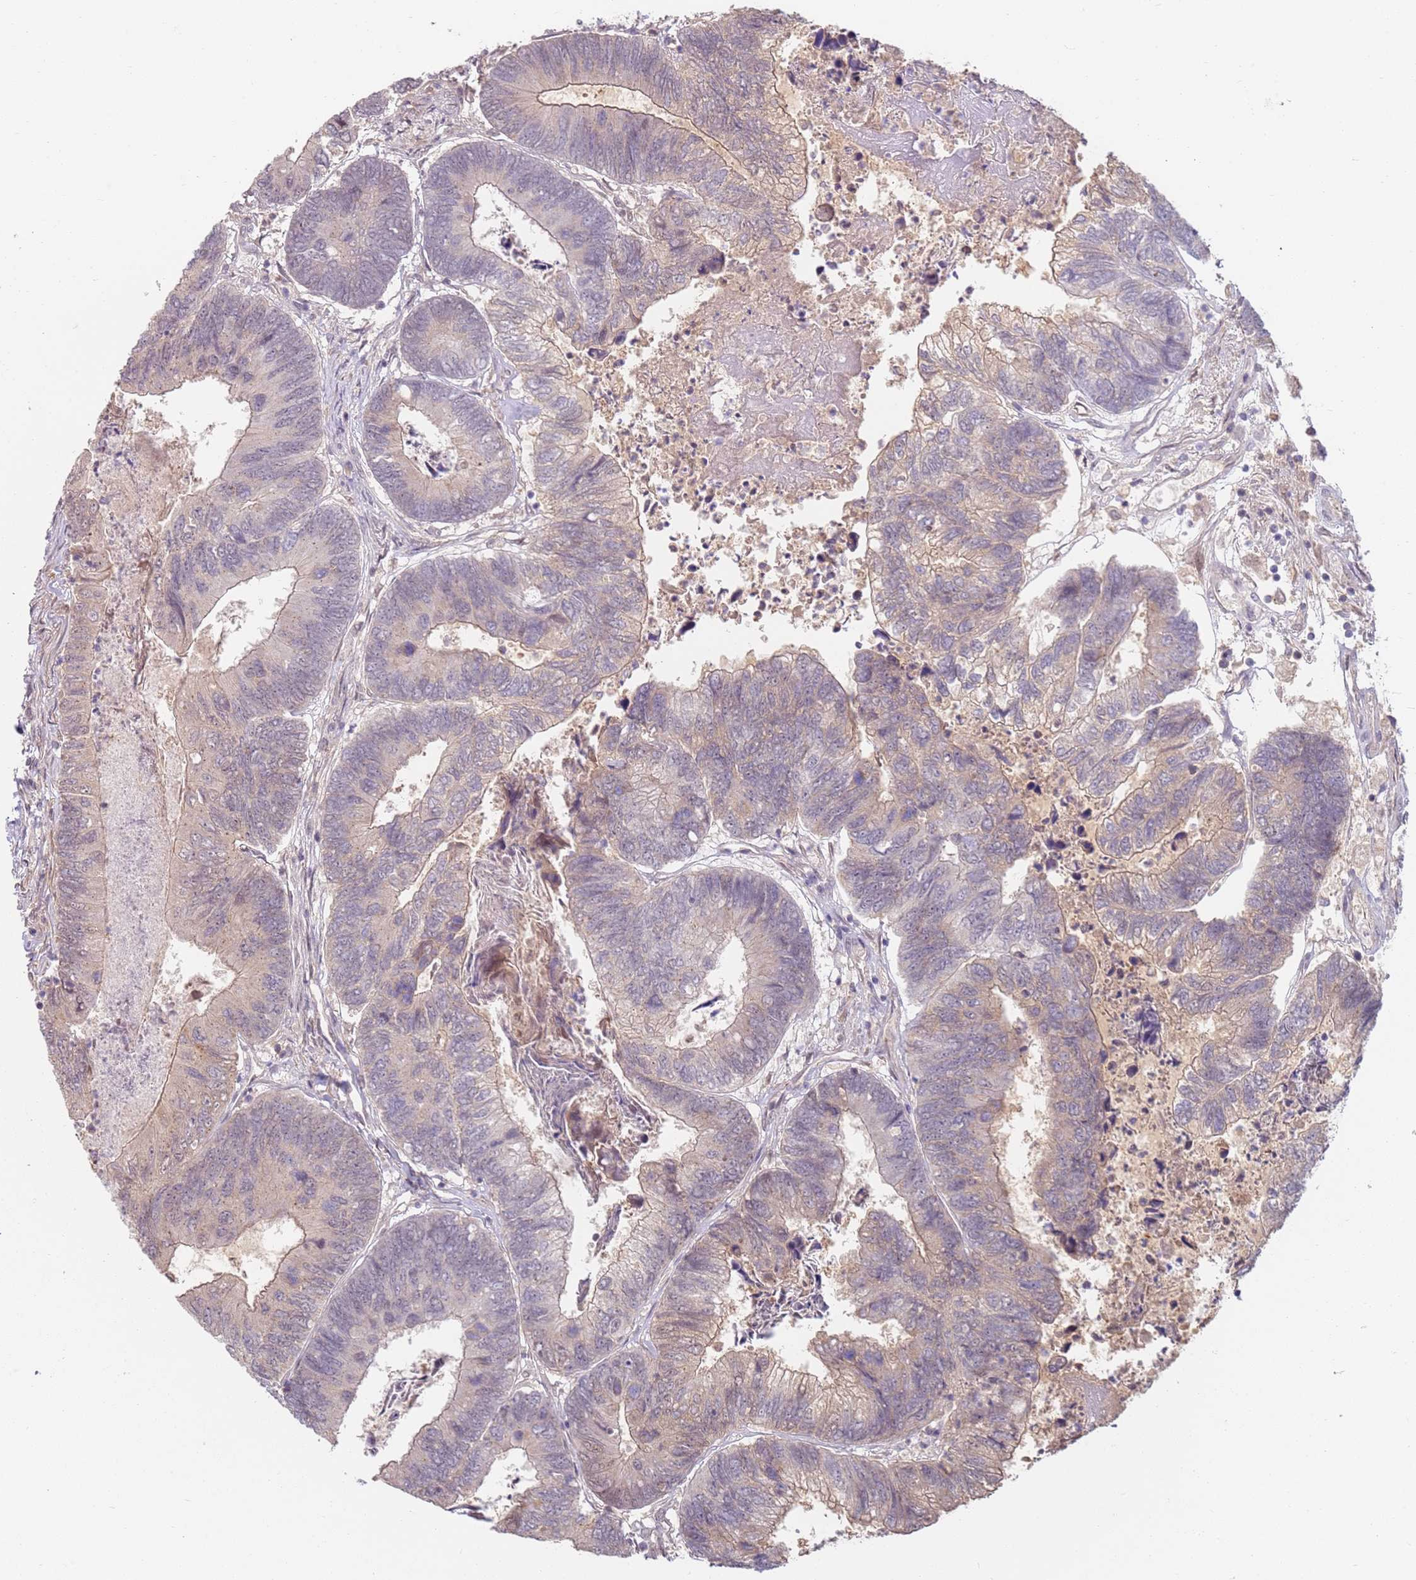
{"staining": {"intensity": "weak", "quantity": "25%-75%", "location": "cytoplasmic/membranous"}, "tissue": "colorectal cancer", "cell_type": "Tumor cells", "image_type": "cancer", "snomed": [{"axis": "morphology", "description": "Adenocarcinoma, NOS"}, {"axis": "topography", "description": "Colon"}], "caption": "An immunohistochemistry micrograph of tumor tissue is shown. Protein staining in brown shows weak cytoplasmic/membranous positivity in colorectal cancer within tumor cells. The staining was performed using DAB (3,3'-diaminobenzidine) to visualize the protein expression in brown, while the nuclei were stained in blue with hematoxylin (Magnification: 20x).", "gene": "WDR93", "patient": {"sex": "female", "age": 67}}